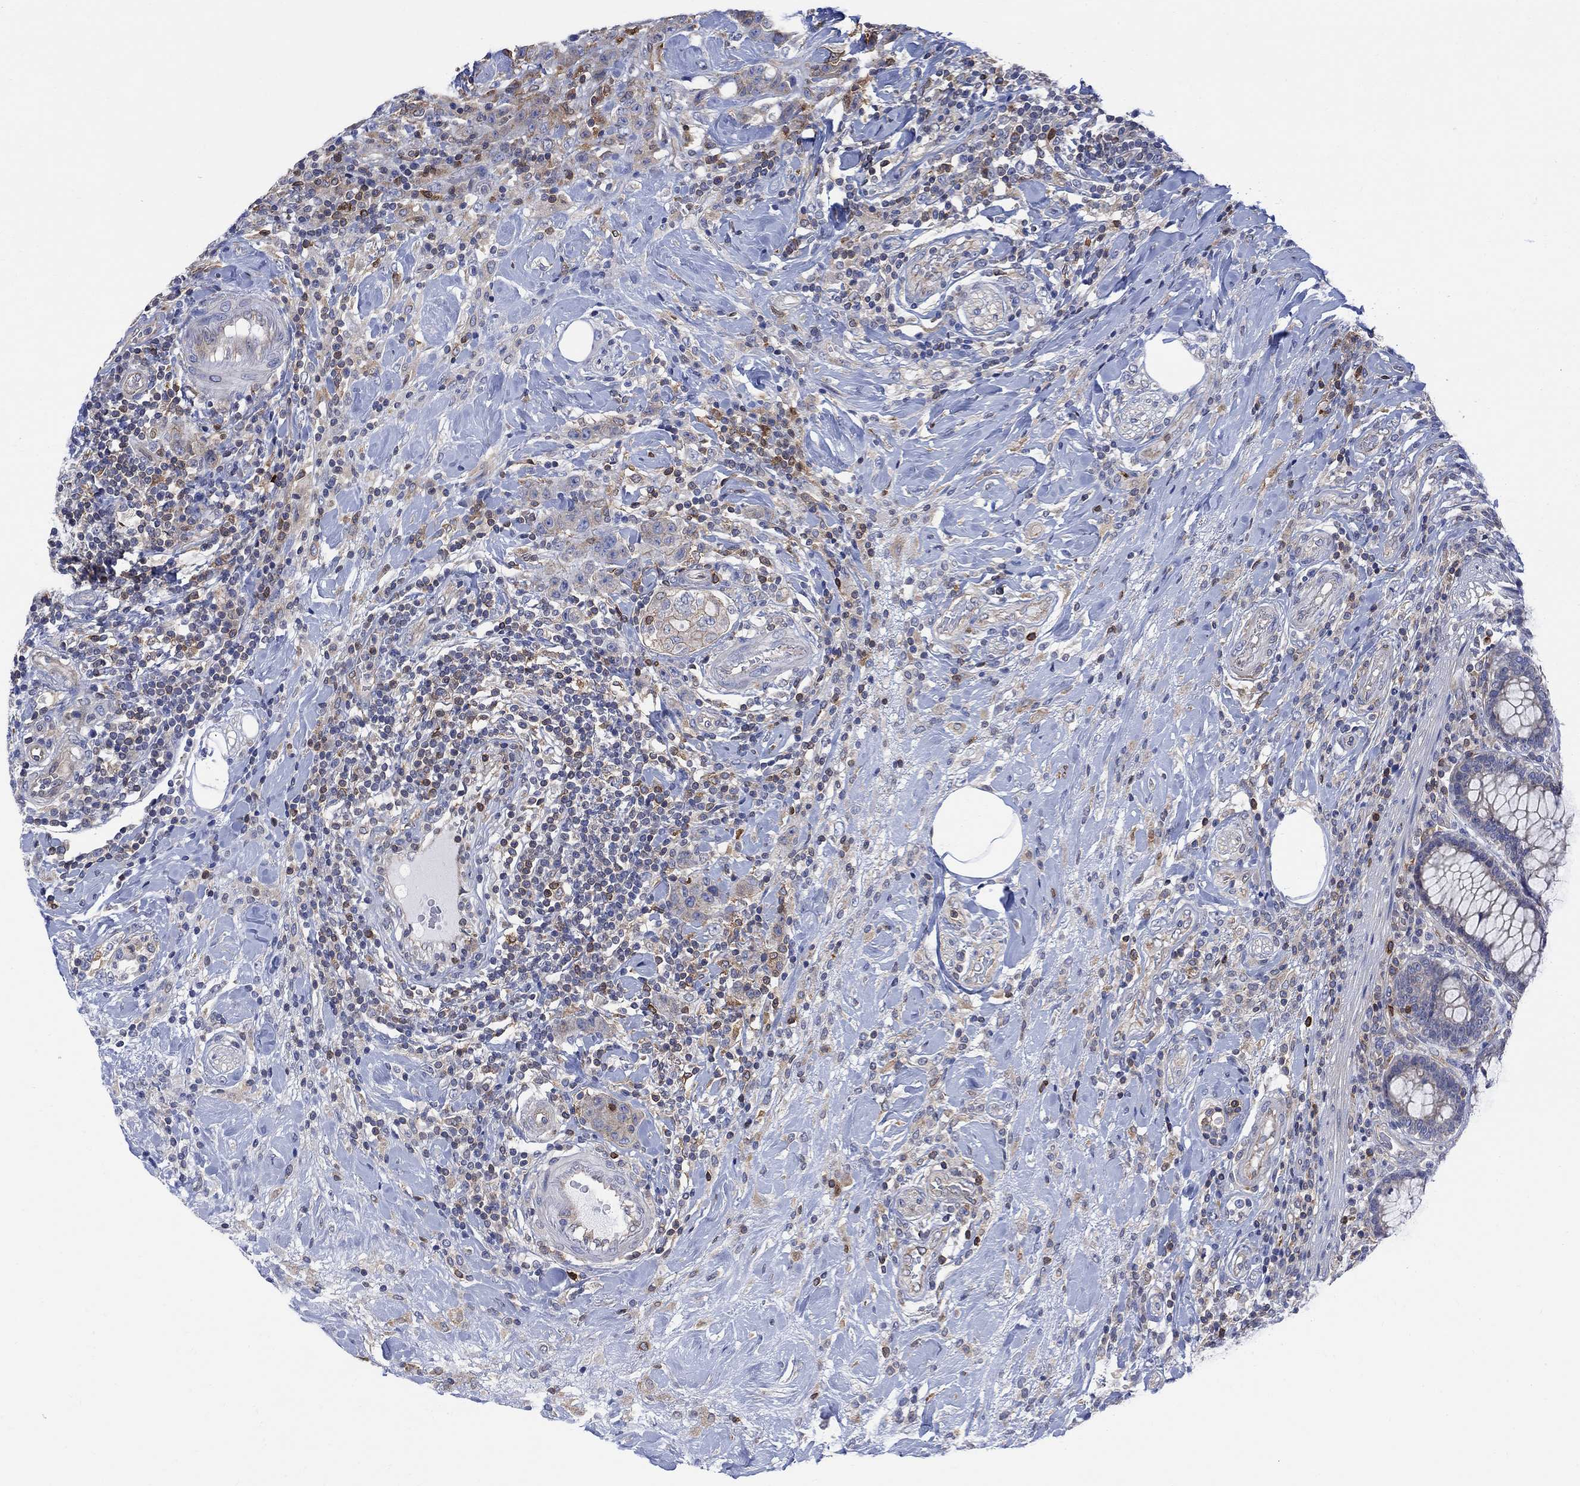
{"staining": {"intensity": "moderate", "quantity": "<25%", "location": "cytoplasmic/membranous"}, "tissue": "colorectal cancer", "cell_type": "Tumor cells", "image_type": "cancer", "snomed": [{"axis": "morphology", "description": "Adenocarcinoma, NOS"}, {"axis": "topography", "description": "Colon"}], "caption": "Immunohistochemical staining of colorectal cancer (adenocarcinoma) reveals low levels of moderate cytoplasmic/membranous positivity in approximately <25% of tumor cells.", "gene": "GBP5", "patient": {"sex": "female", "age": 69}}